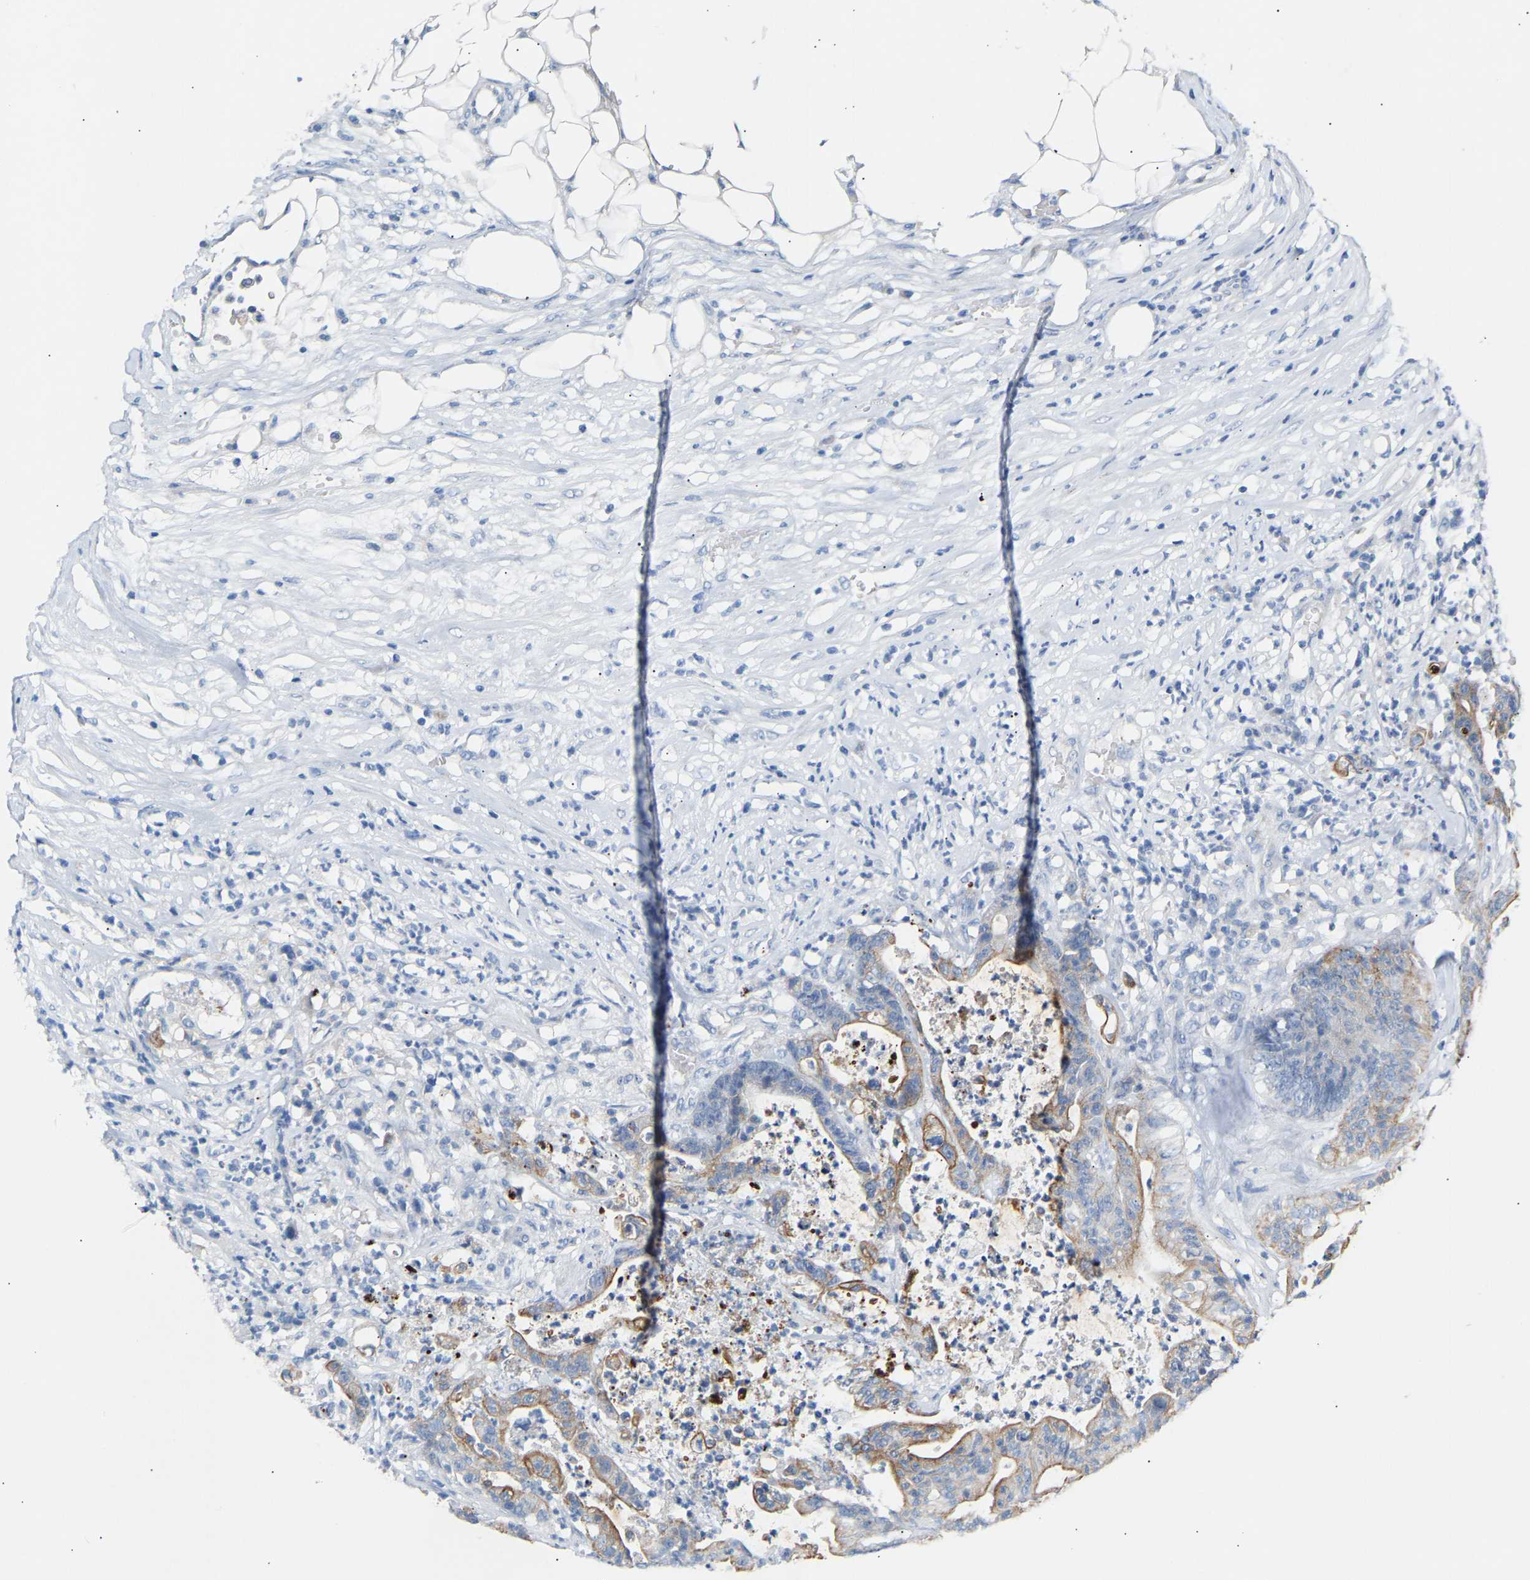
{"staining": {"intensity": "moderate", "quantity": "25%-75%", "location": "cytoplasmic/membranous"}, "tissue": "colorectal cancer", "cell_type": "Tumor cells", "image_type": "cancer", "snomed": [{"axis": "morphology", "description": "Adenocarcinoma, NOS"}, {"axis": "topography", "description": "Colon"}], "caption": "High-power microscopy captured an immunohistochemistry photomicrograph of adenocarcinoma (colorectal), revealing moderate cytoplasmic/membranous positivity in about 25%-75% of tumor cells.", "gene": "PEX1", "patient": {"sex": "female", "age": 84}}